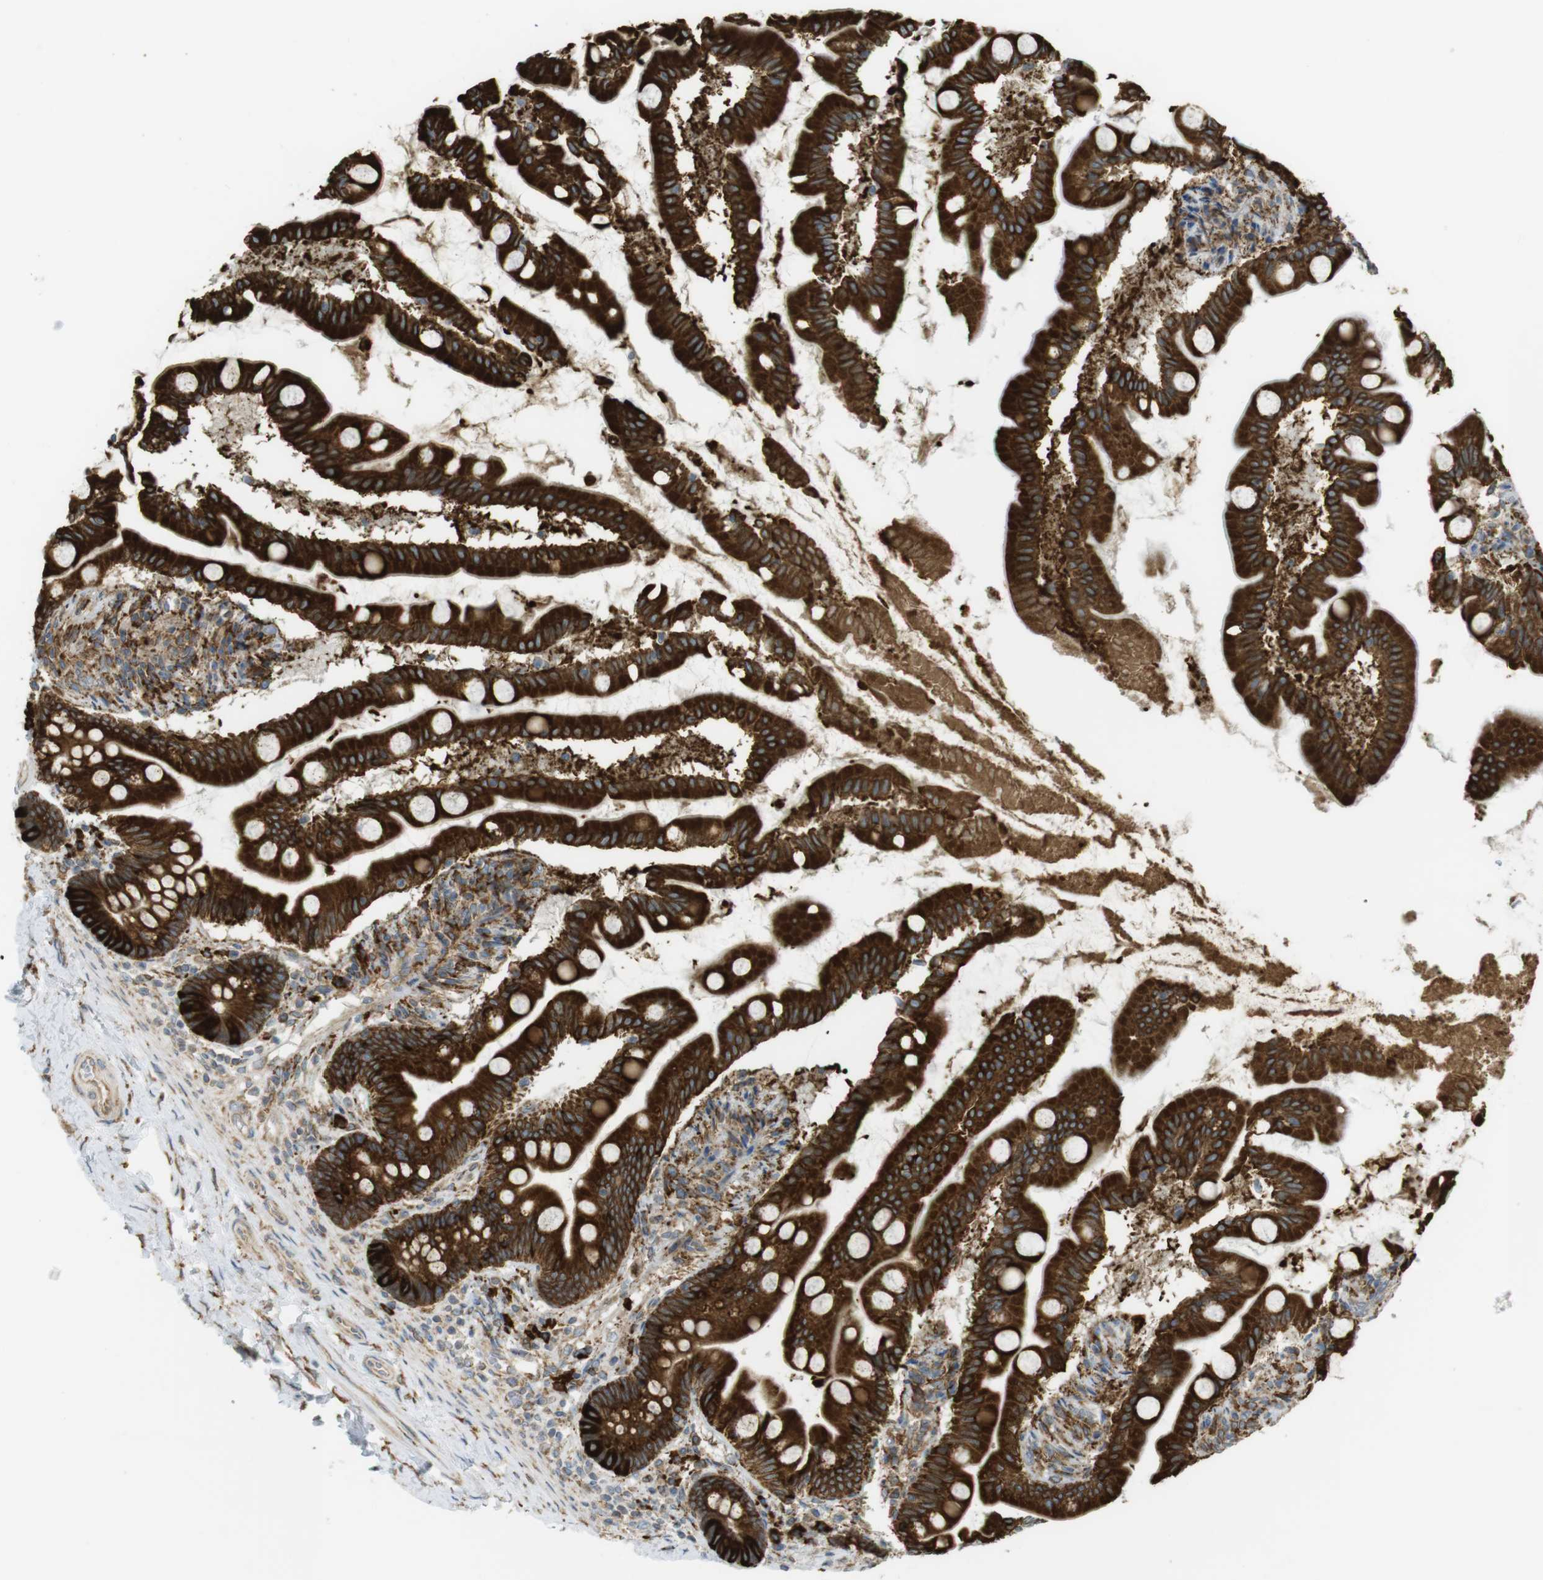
{"staining": {"intensity": "strong", "quantity": ">75%", "location": "cytoplasmic/membranous"}, "tissue": "small intestine", "cell_type": "Glandular cells", "image_type": "normal", "snomed": [{"axis": "morphology", "description": "Normal tissue, NOS"}, {"axis": "topography", "description": "Small intestine"}], "caption": "A brown stain labels strong cytoplasmic/membranous expression of a protein in glandular cells of benign small intestine.", "gene": "MBOAT2", "patient": {"sex": "female", "age": 56}}